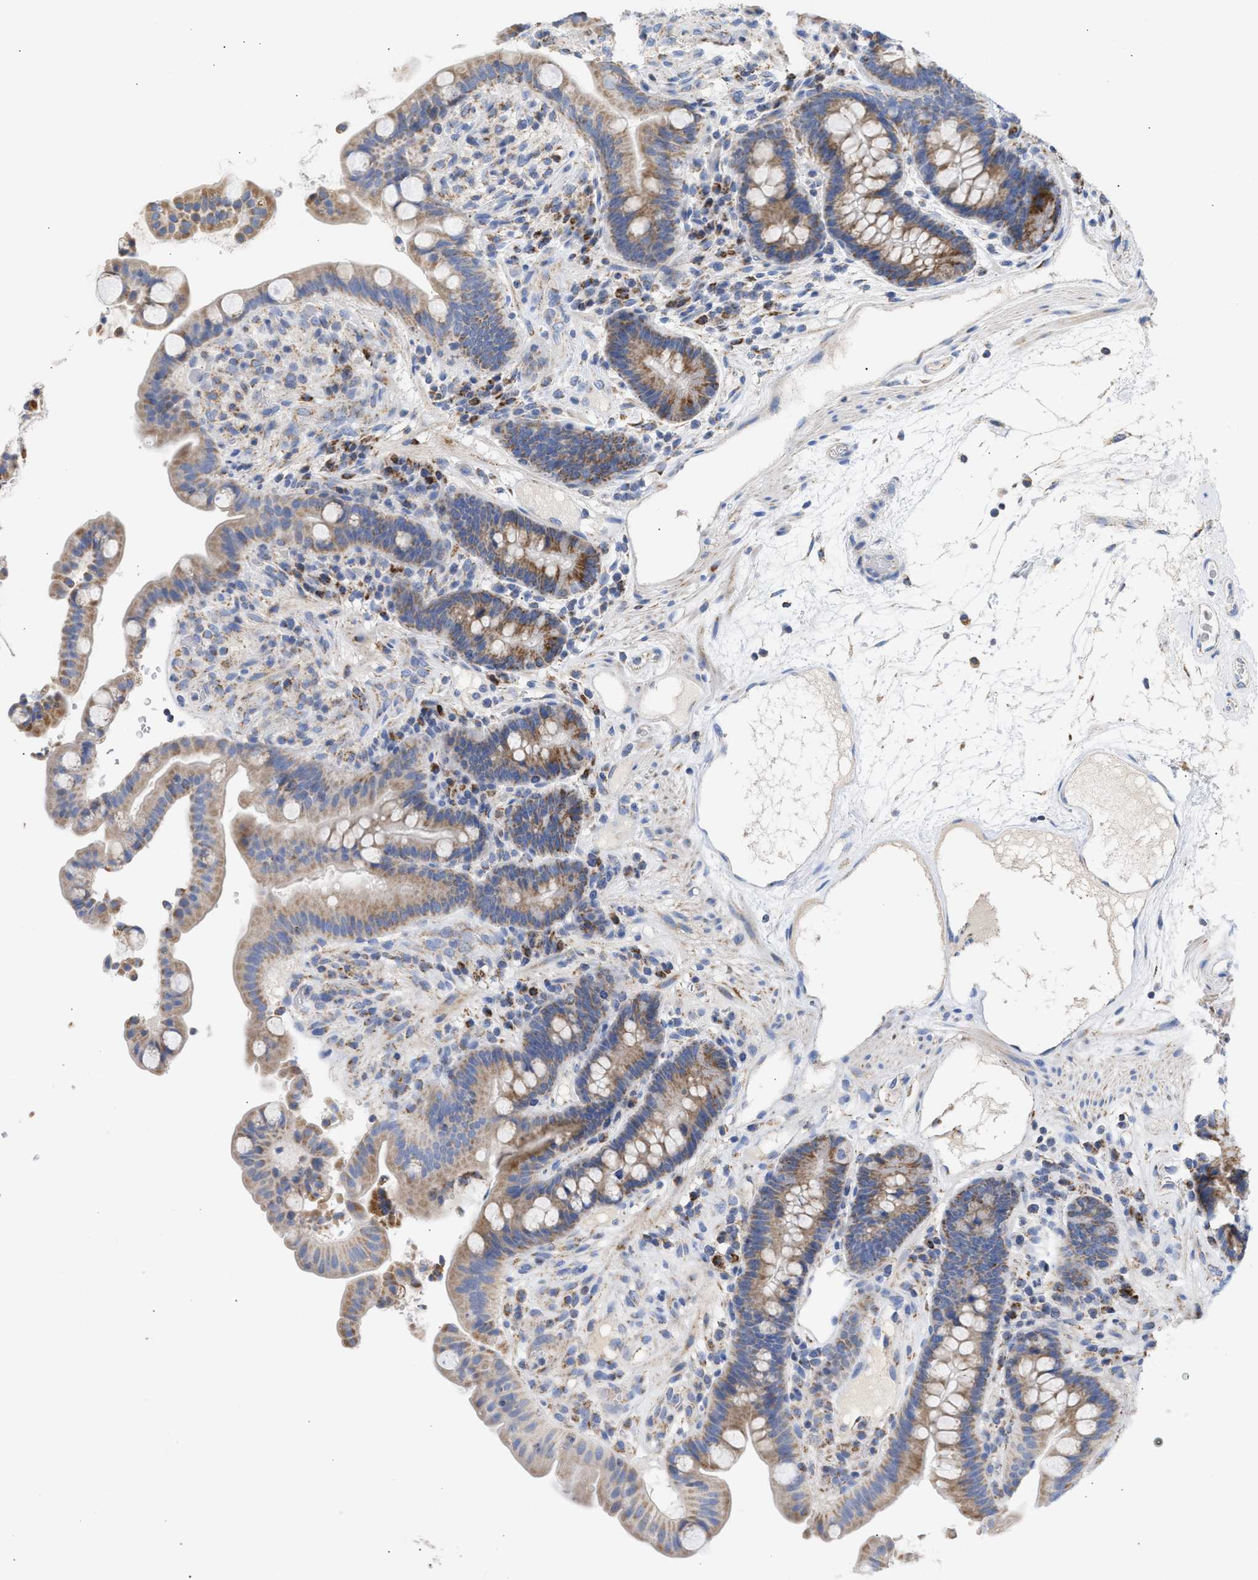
{"staining": {"intensity": "negative", "quantity": "none", "location": "none"}, "tissue": "colon", "cell_type": "Endothelial cells", "image_type": "normal", "snomed": [{"axis": "morphology", "description": "Normal tissue, NOS"}, {"axis": "topography", "description": "Colon"}], "caption": "A high-resolution photomicrograph shows IHC staining of normal colon, which displays no significant staining in endothelial cells.", "gene": "ACOT13", "patient": {"sex": "male", "age": 73}}